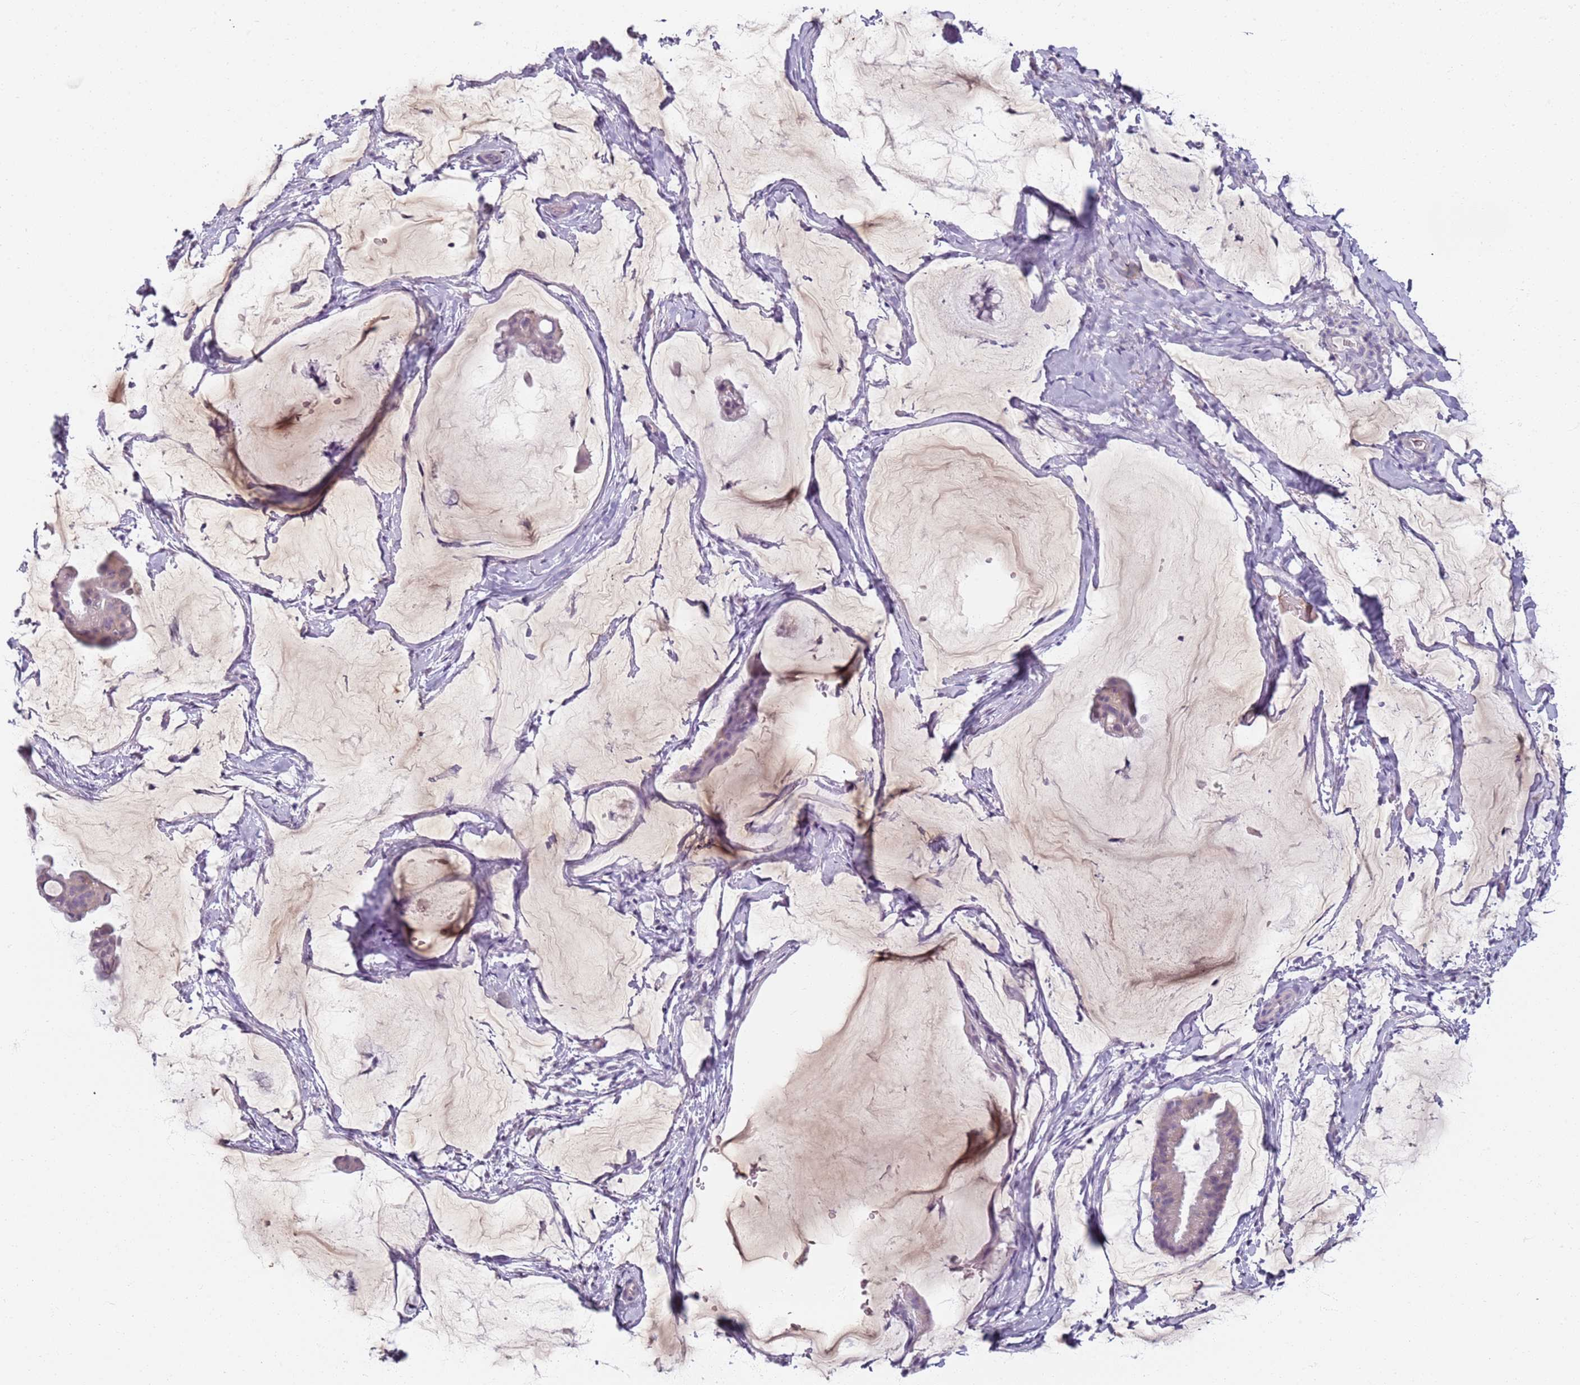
{"staining": {"intensity": "negative", "quantity": "none", "location": "none"}, "tissue": "ovarian cancer", "cell_type": "Tumor cells", "image_type": "cancer", "snomed": [{"axis": "morphology", "description": "Cystadenocarcinoma, mucinous, NOS"}, {"axis": "topography", "description": "Ovary"}], "caption": "Image shows no significant protein staining in tumor cells of ovarian cancer.", "gene": "CD40LG", "patient": {"sex": "female", "age": 73}}